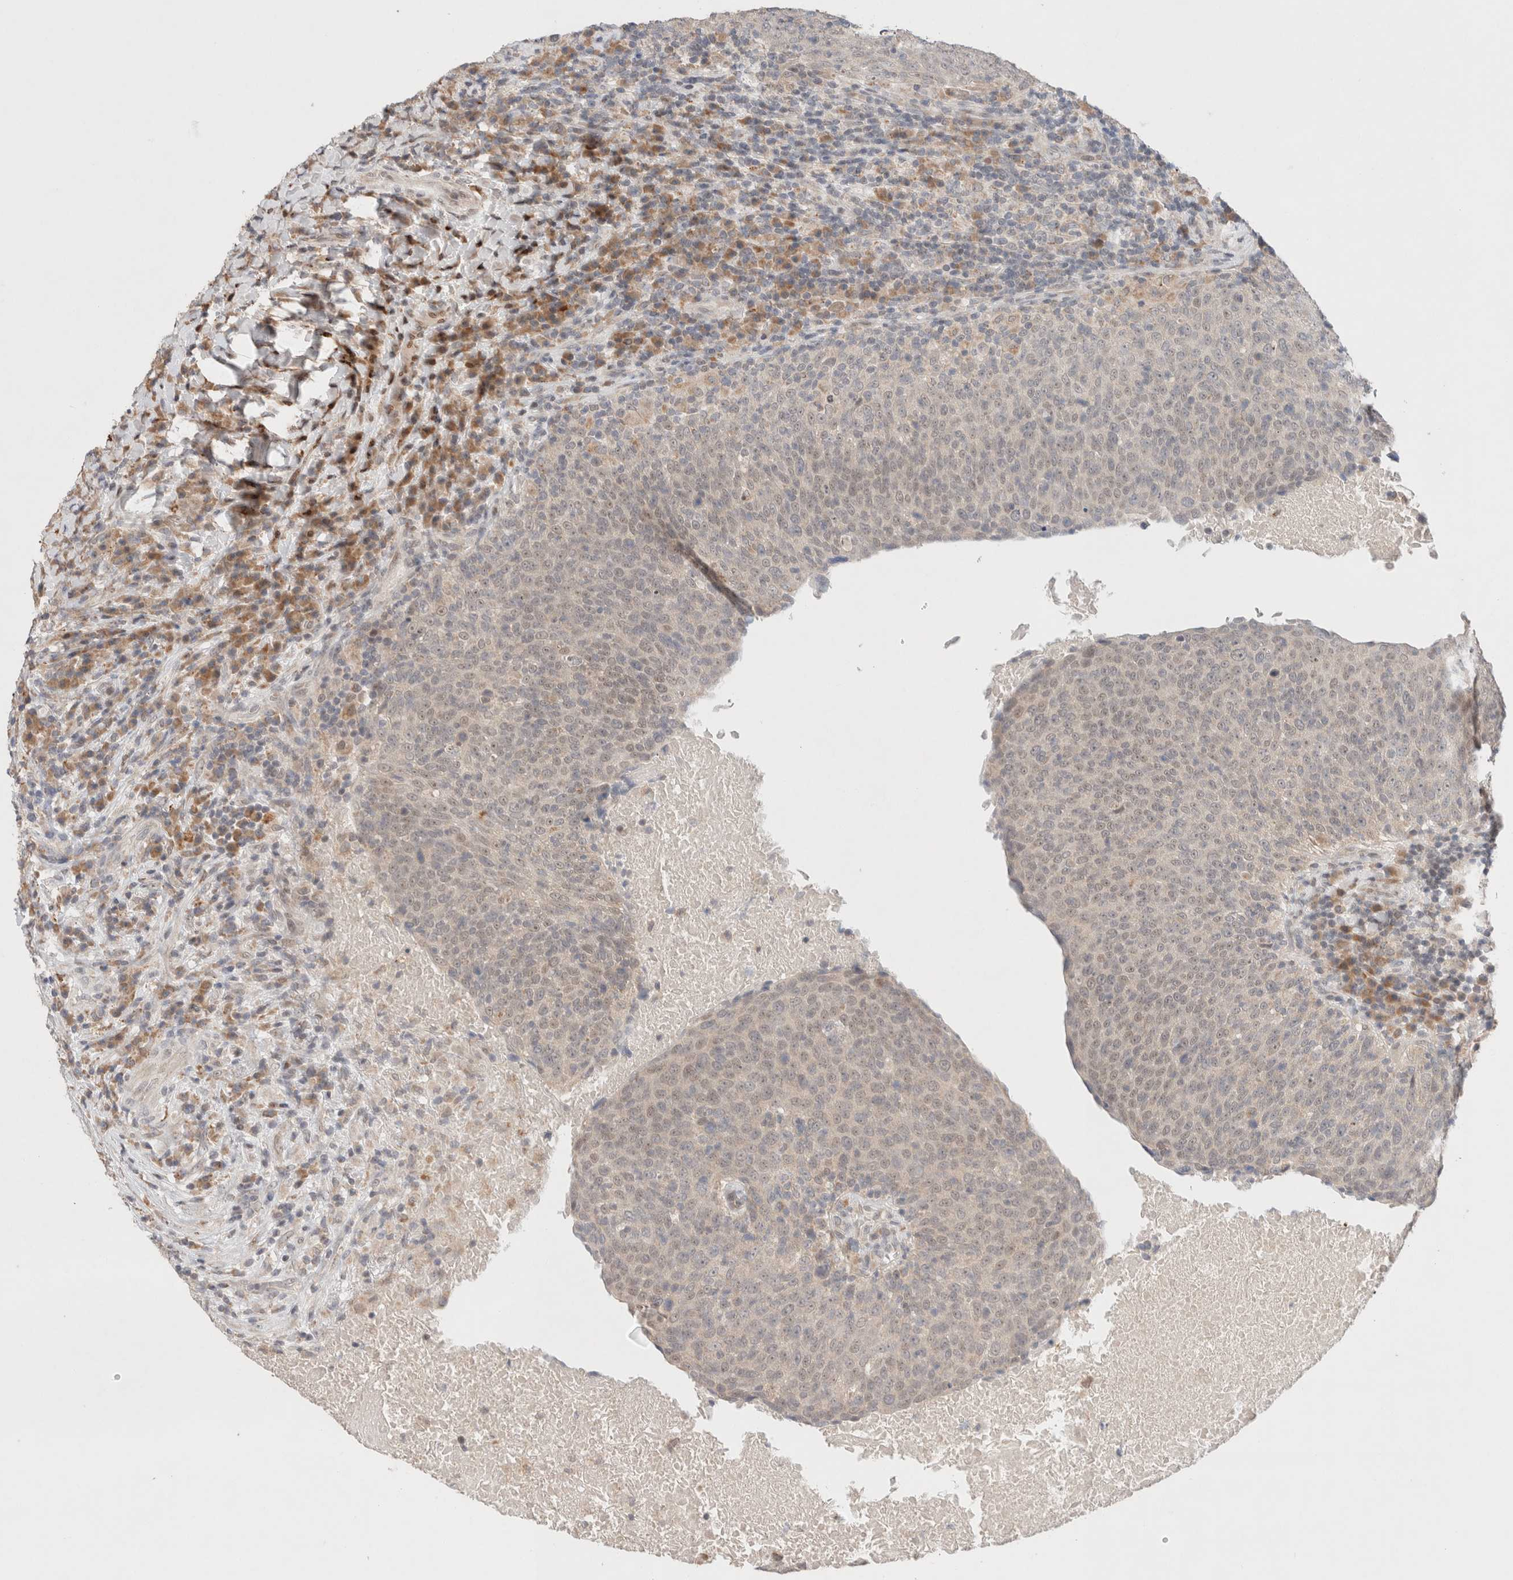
{"staining": {"intensity": "weak", "quantity": "25%-75%", "location": "nuclear"}, "tissue": "head and neck cancer", "cell_type": "Tumor cells", "image_type": "cancer", "snomed": [{"axis": "morphology", "description": "Squamous cell carcinoma, NOS"}, {"axis": "morphology", "description": "Squamous cell carcinoma, metastatic, NOS"}, {"axis": "topography", "description": "Lymph node"}, {"axis": "topography", "description": "Head-Neck"}], "caption": "Protein expression analysis of head and neck cancer (metastatic squamous cell carcinoma) reveals weak nuclear staining in about 25%-75% of tumor cells.", "gene": "ERI3", "patient": {"sex": "male", "age": 62}}